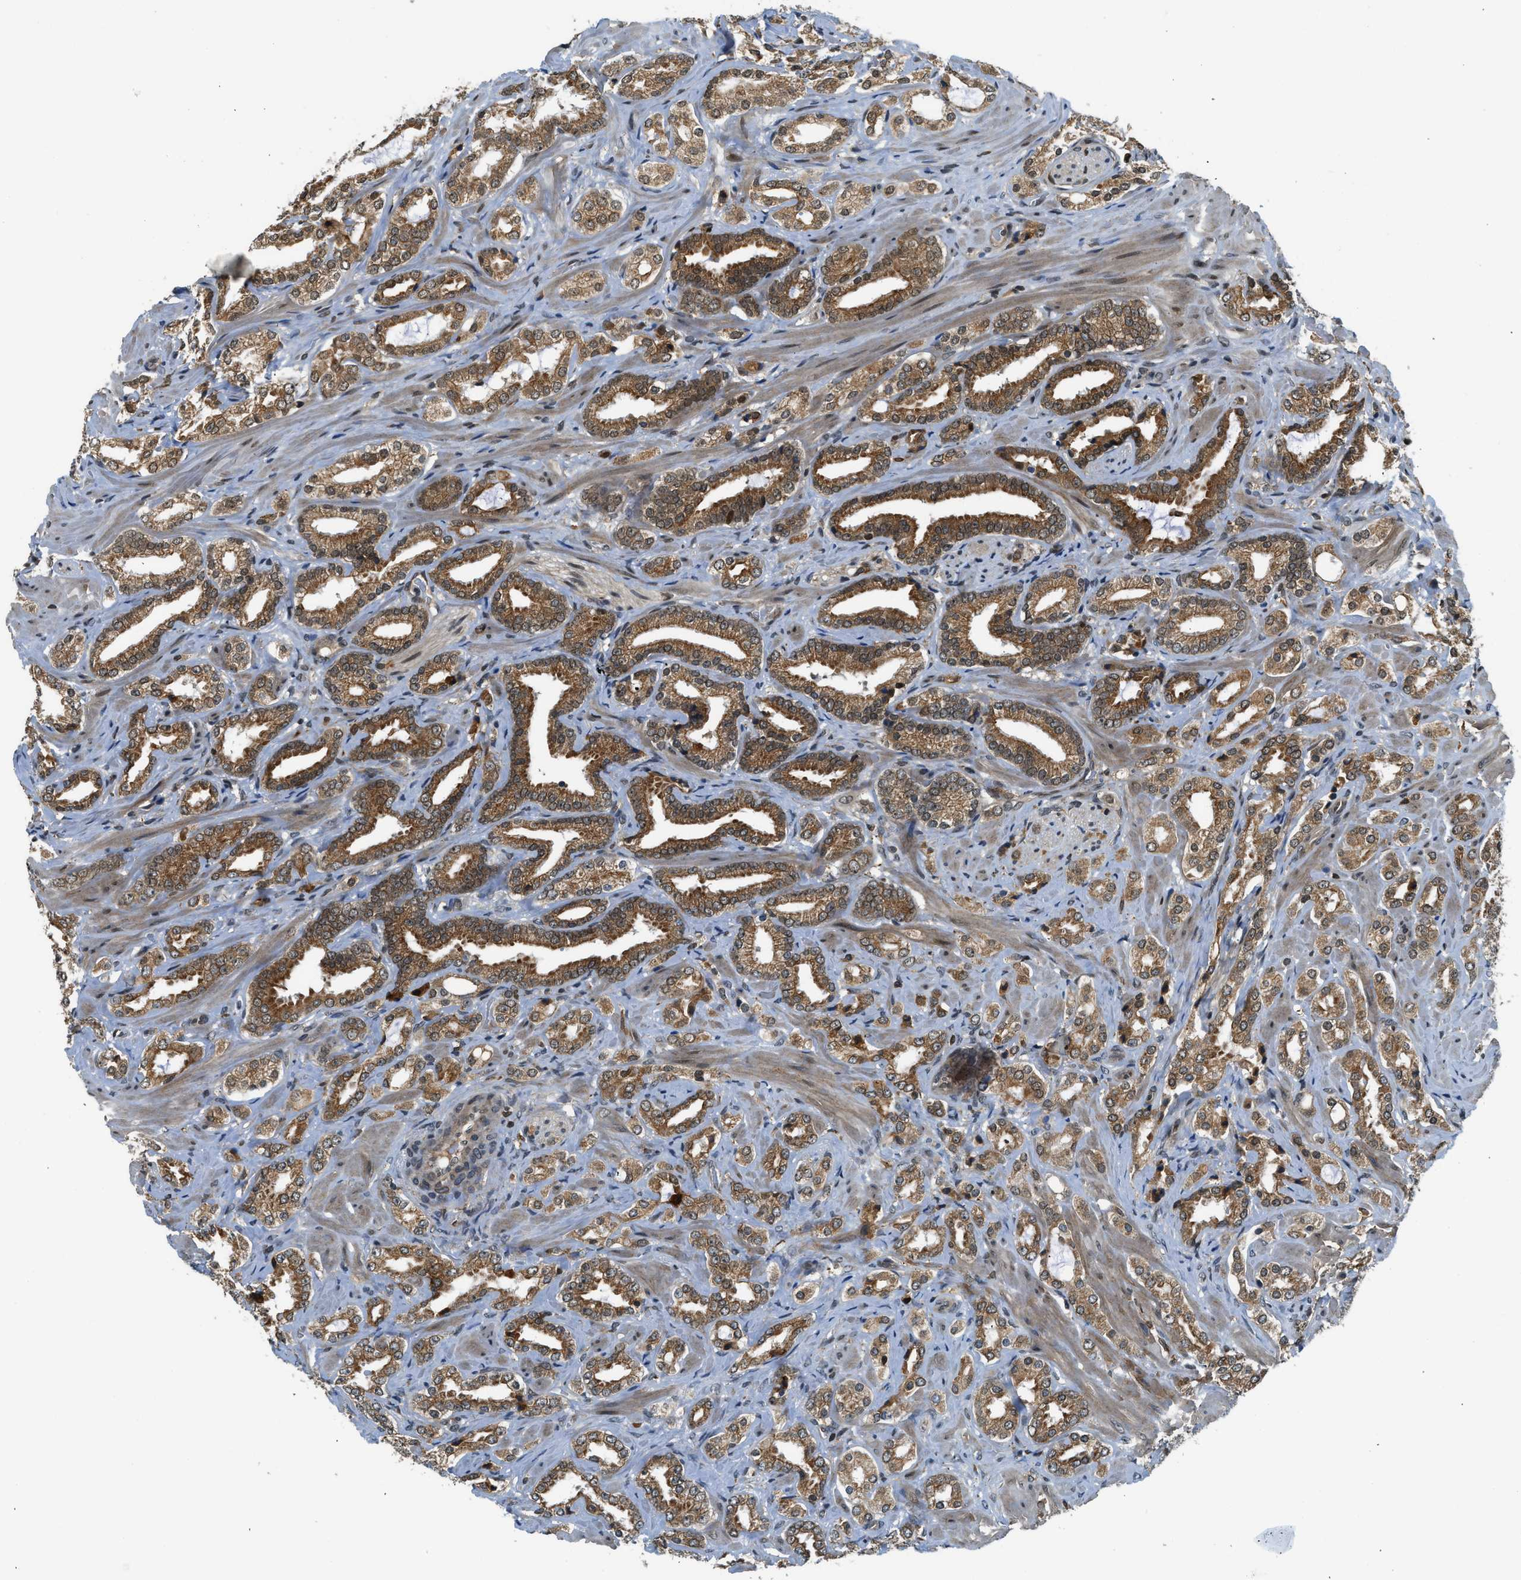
{"staining": {"intensity": "moderate", "quantity": ">75%", "location": "cytoplasmic/membranous"}, "tissue": "prostate cancer", "cell_type": "Tumor cells", "image_type": "cancer", "snomed": [{"axis": "morphology", "description": "Adenocarcinoma, High grade"}, {"axis": "topography", "description": "Prostate"}], "caption": "Prostate cancer tissue demonstrates moderate cytoplasmic/membranous staining in about >75% of tumor cells, visualized by immunohistochemistry.", "gene": "RETREG3", "patient": {"sex": "male", "age": 64}}